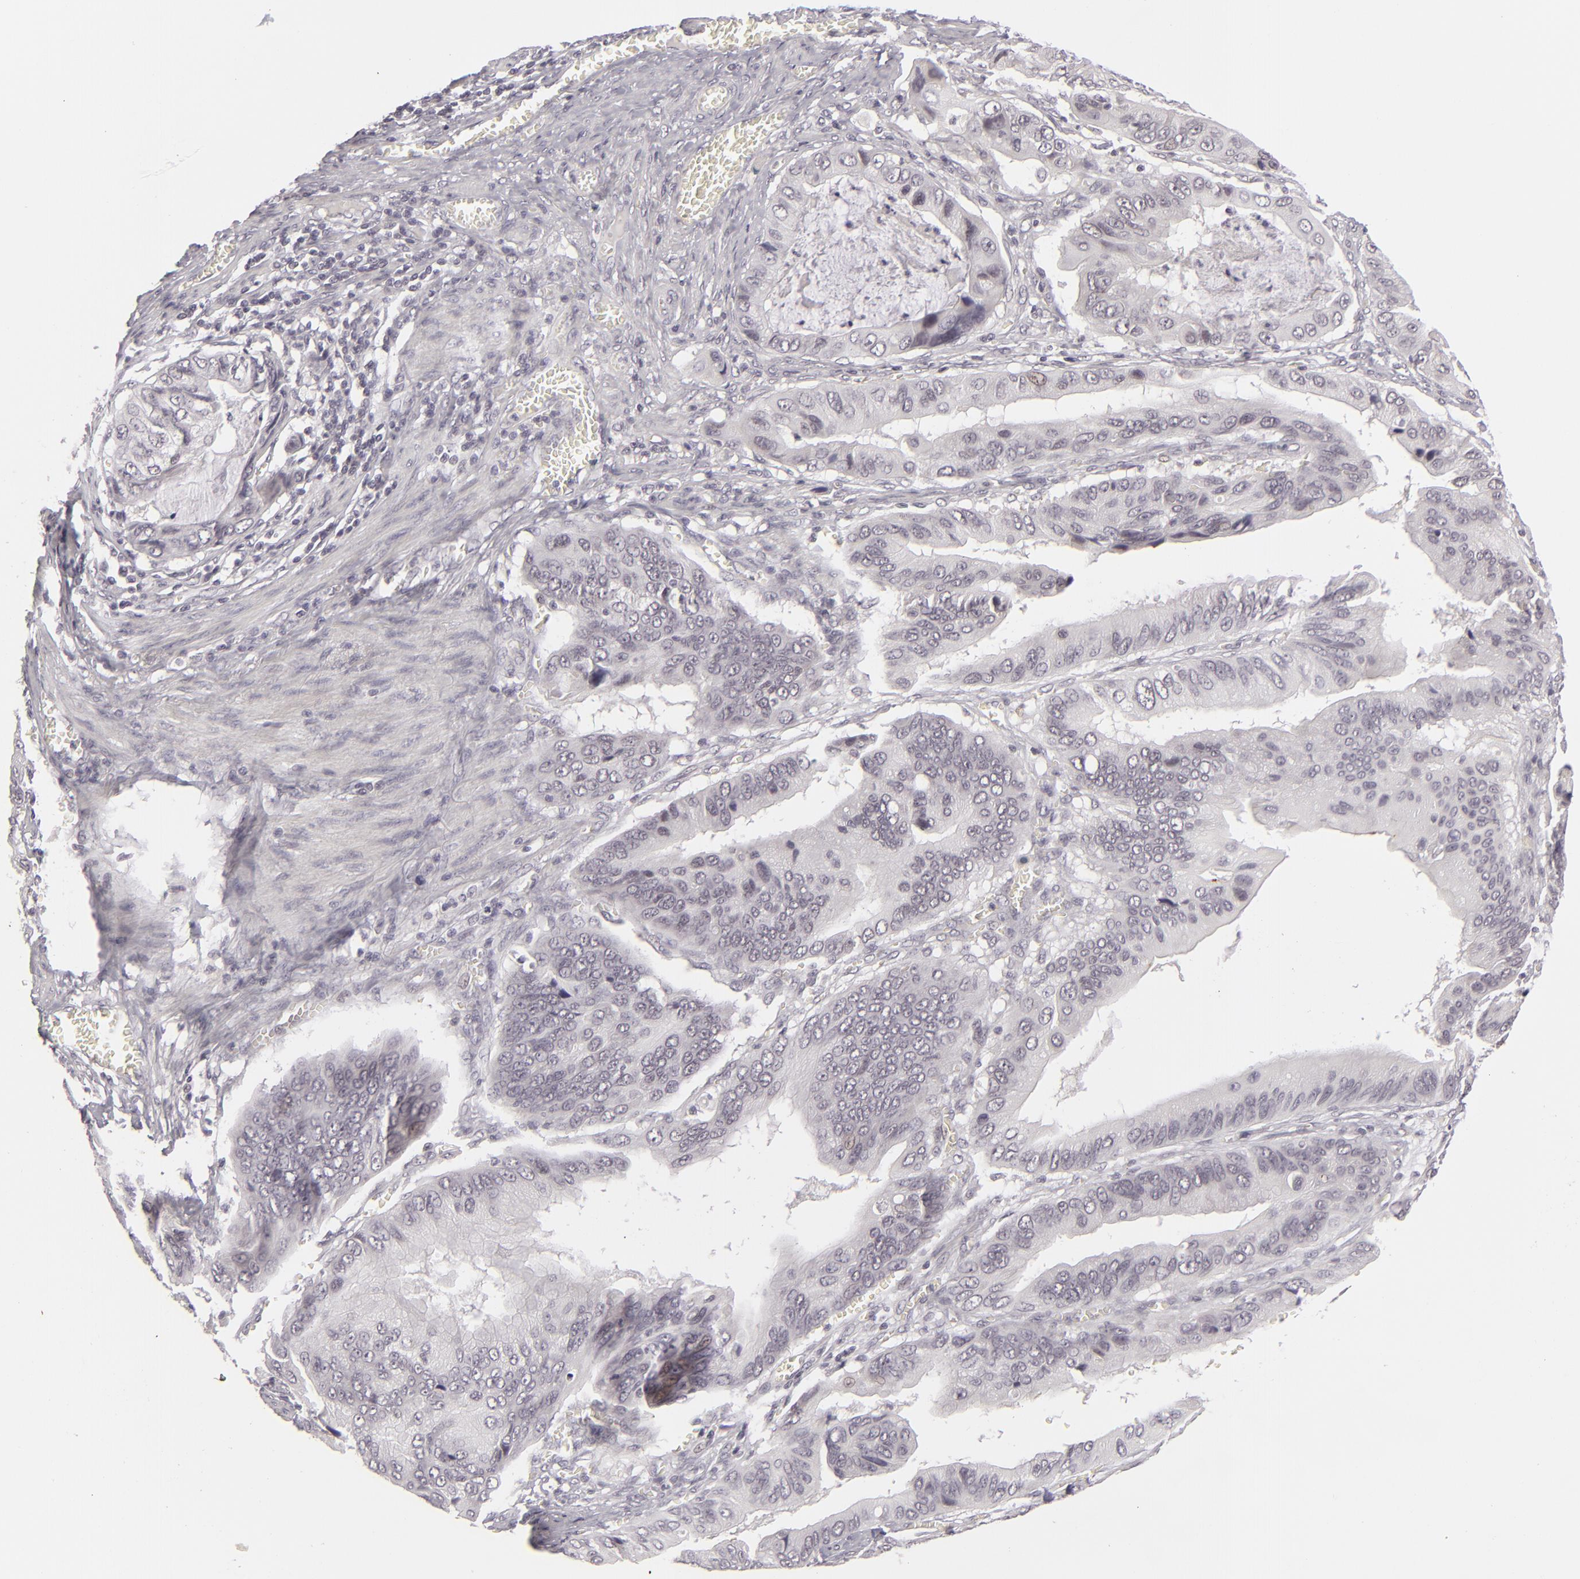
{"staining": {"intensity": "negative", "quantity": "none", "location": "none"}, "tissue": "stomach cancer", "cell_type": "Tumor cells", "image_type": "cancer", "snomed": [{"axis": "morphology", "description": "Adenocarcinoma, NOS"}, {"axis": "topography", "description": "Stomach, upper"}], "caption": "This image is of stomach adenocarcinoma stained with immunohistochemistry (IHC) to label a protein in brown with the nuclei are counter-stained blue. There is no positivity in tumor cells. (Brightfield microscopy of DAB immunohistochemistry at high magnification).", "gene": "DLG3", "patient": {"sex": "male", "age": 80}}